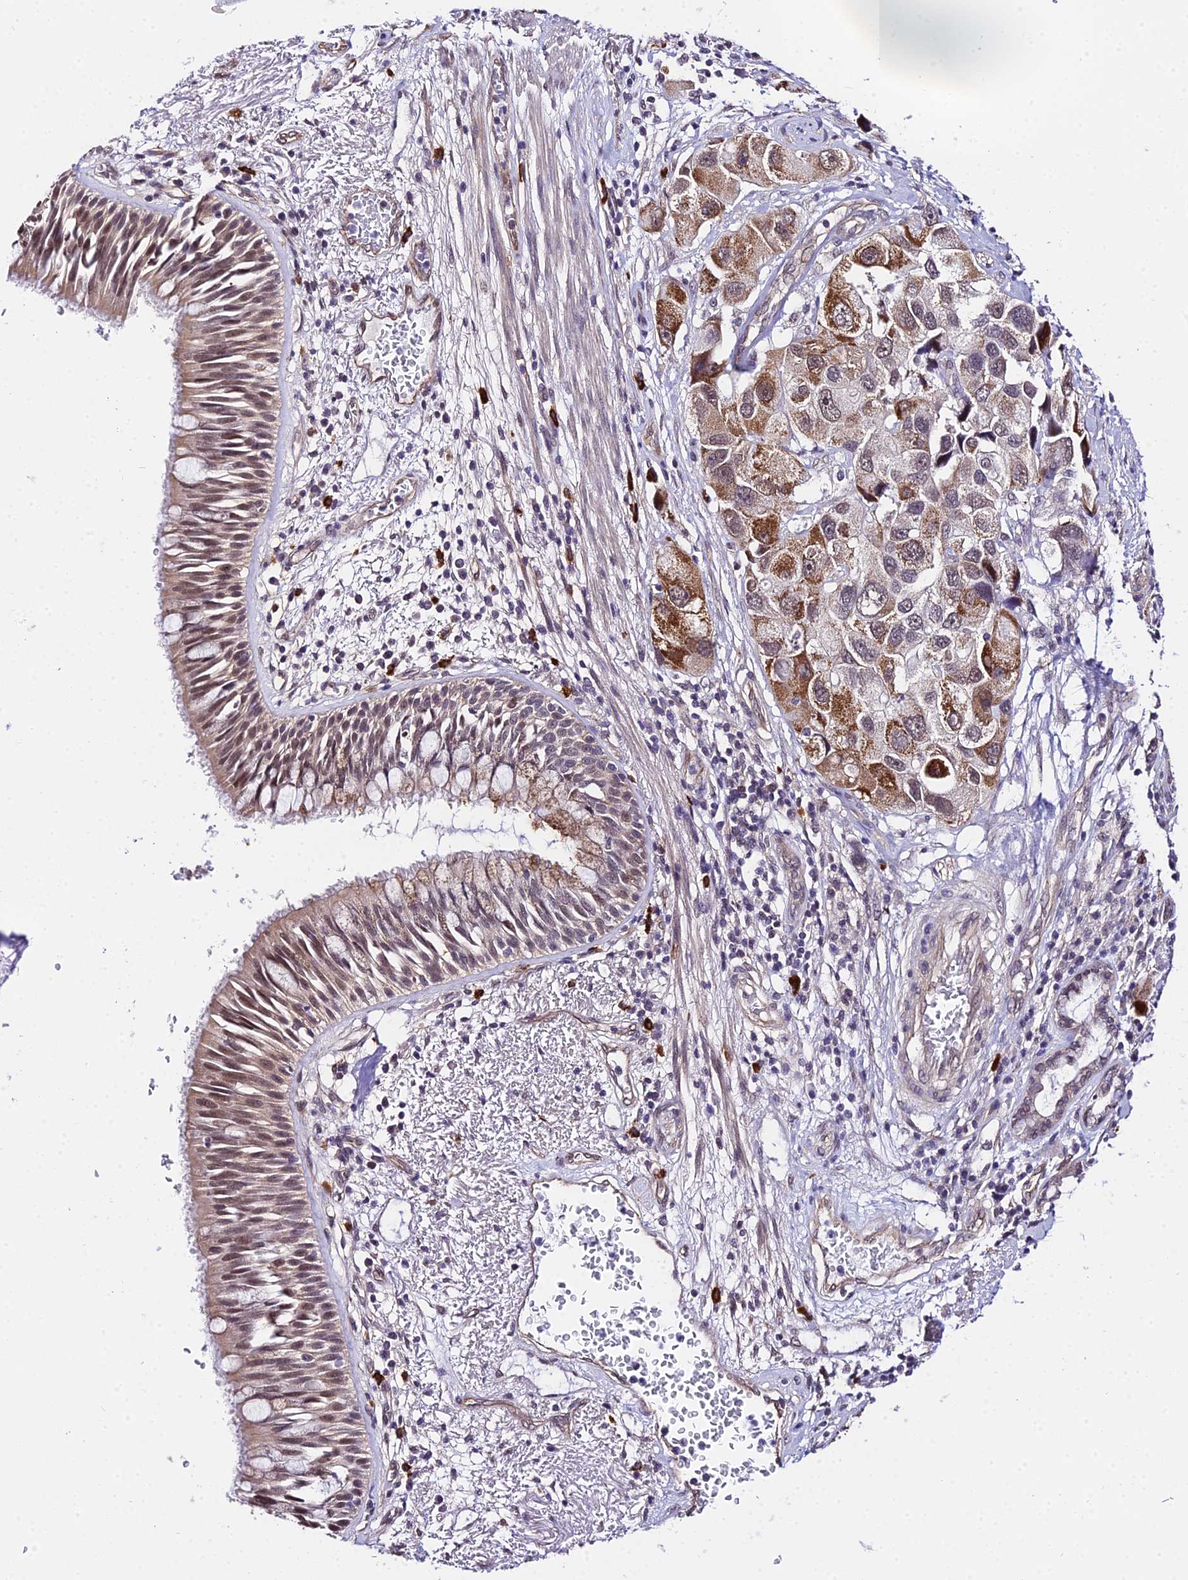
{"staining": {"intensity": "weak", "quantity": "25%-75%", "location": "cytoplasmic/membranous,nuclear"}, "tissue": "bronchus", "cell_type": "Respiratory epithelial cells", "image_type": "normal", "snomed": [{"axis": "morphology", "description": "Normal tissue, NOS"}, {"axis": "morphology", "description": "Adenocarcinoma, NOS"}, {"axis": "morphology", "description": "Adenocarcinoma, metastatic, NOS"}, {"axis": "topography", "description": "Lymph node"}, {"axis": "topography", "description": "Bronchus"}, {"axis": "topography", "description": "Lung"}], "caption": "Respiratory epithelial cells reveal low levels of weak cytoplasmic/membranous,nuclear staining in approximately 25%-75% of cells in benign human bronchus. The staining is performed using DAB brown chromogen to label protein expression. The nuclei are counter-stained blue using hematoxylin.", "gene": "POLR2I", "patient": {"sex": "female", "age": 54}}